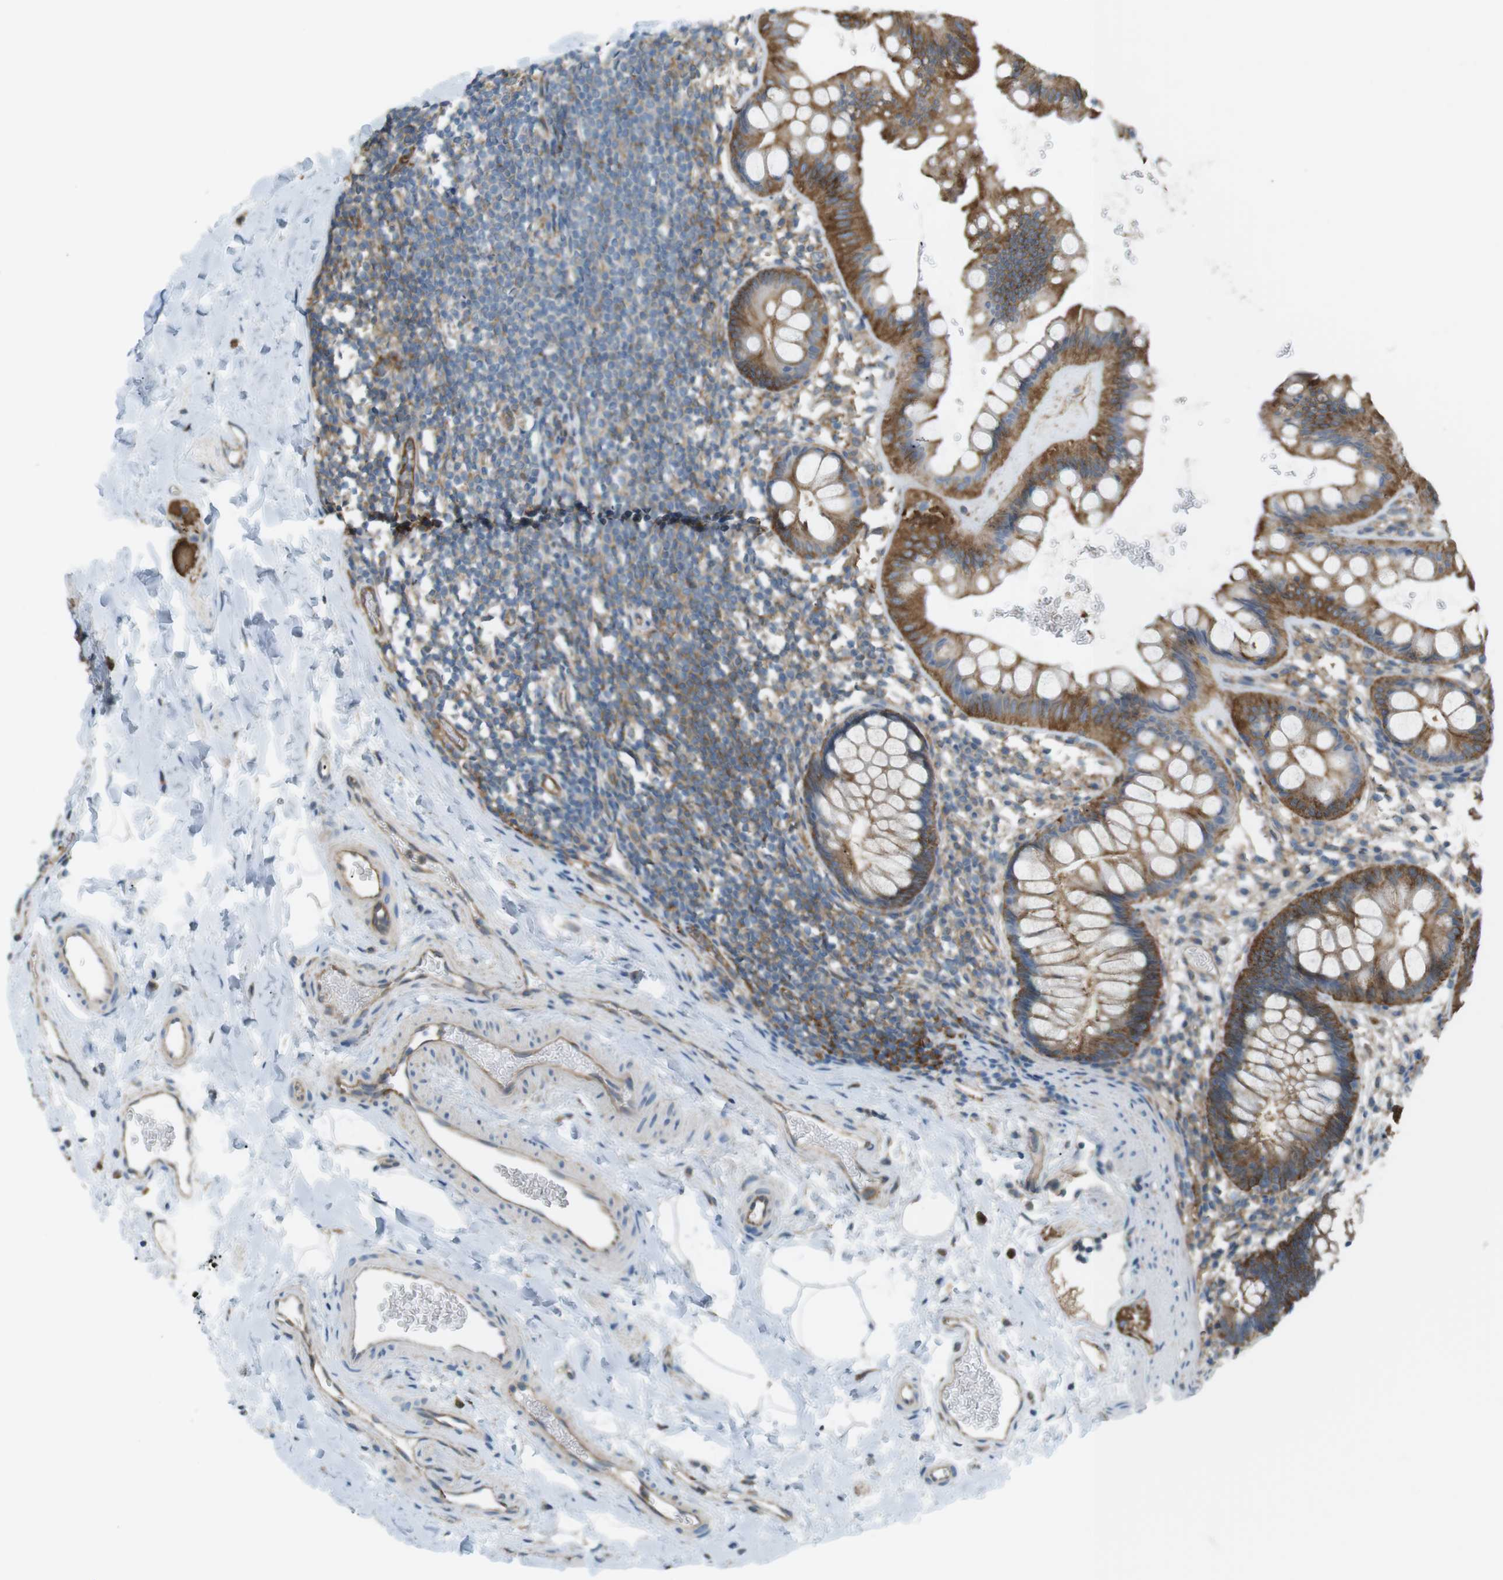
{"staining": {"intensity": "strong", "quantity": ">75%", "location": "cytoplasmic/membranous"}, "tissue": "rectum", "cell_type": "Glandular cells", "image_type": "normal", "snomed": [{"axis": "morphology", "description": "Normal tissue, NOS"}, {"axis": "topography", "description": "Rectum"}], "caption": "The histopathology image shows a brown stain indicating the presence of a protein in the cytoplasmic/membranous of glandular cells in rectum.", "gene": "PEPD", "patient": {"sex": "female", "age": 24}}